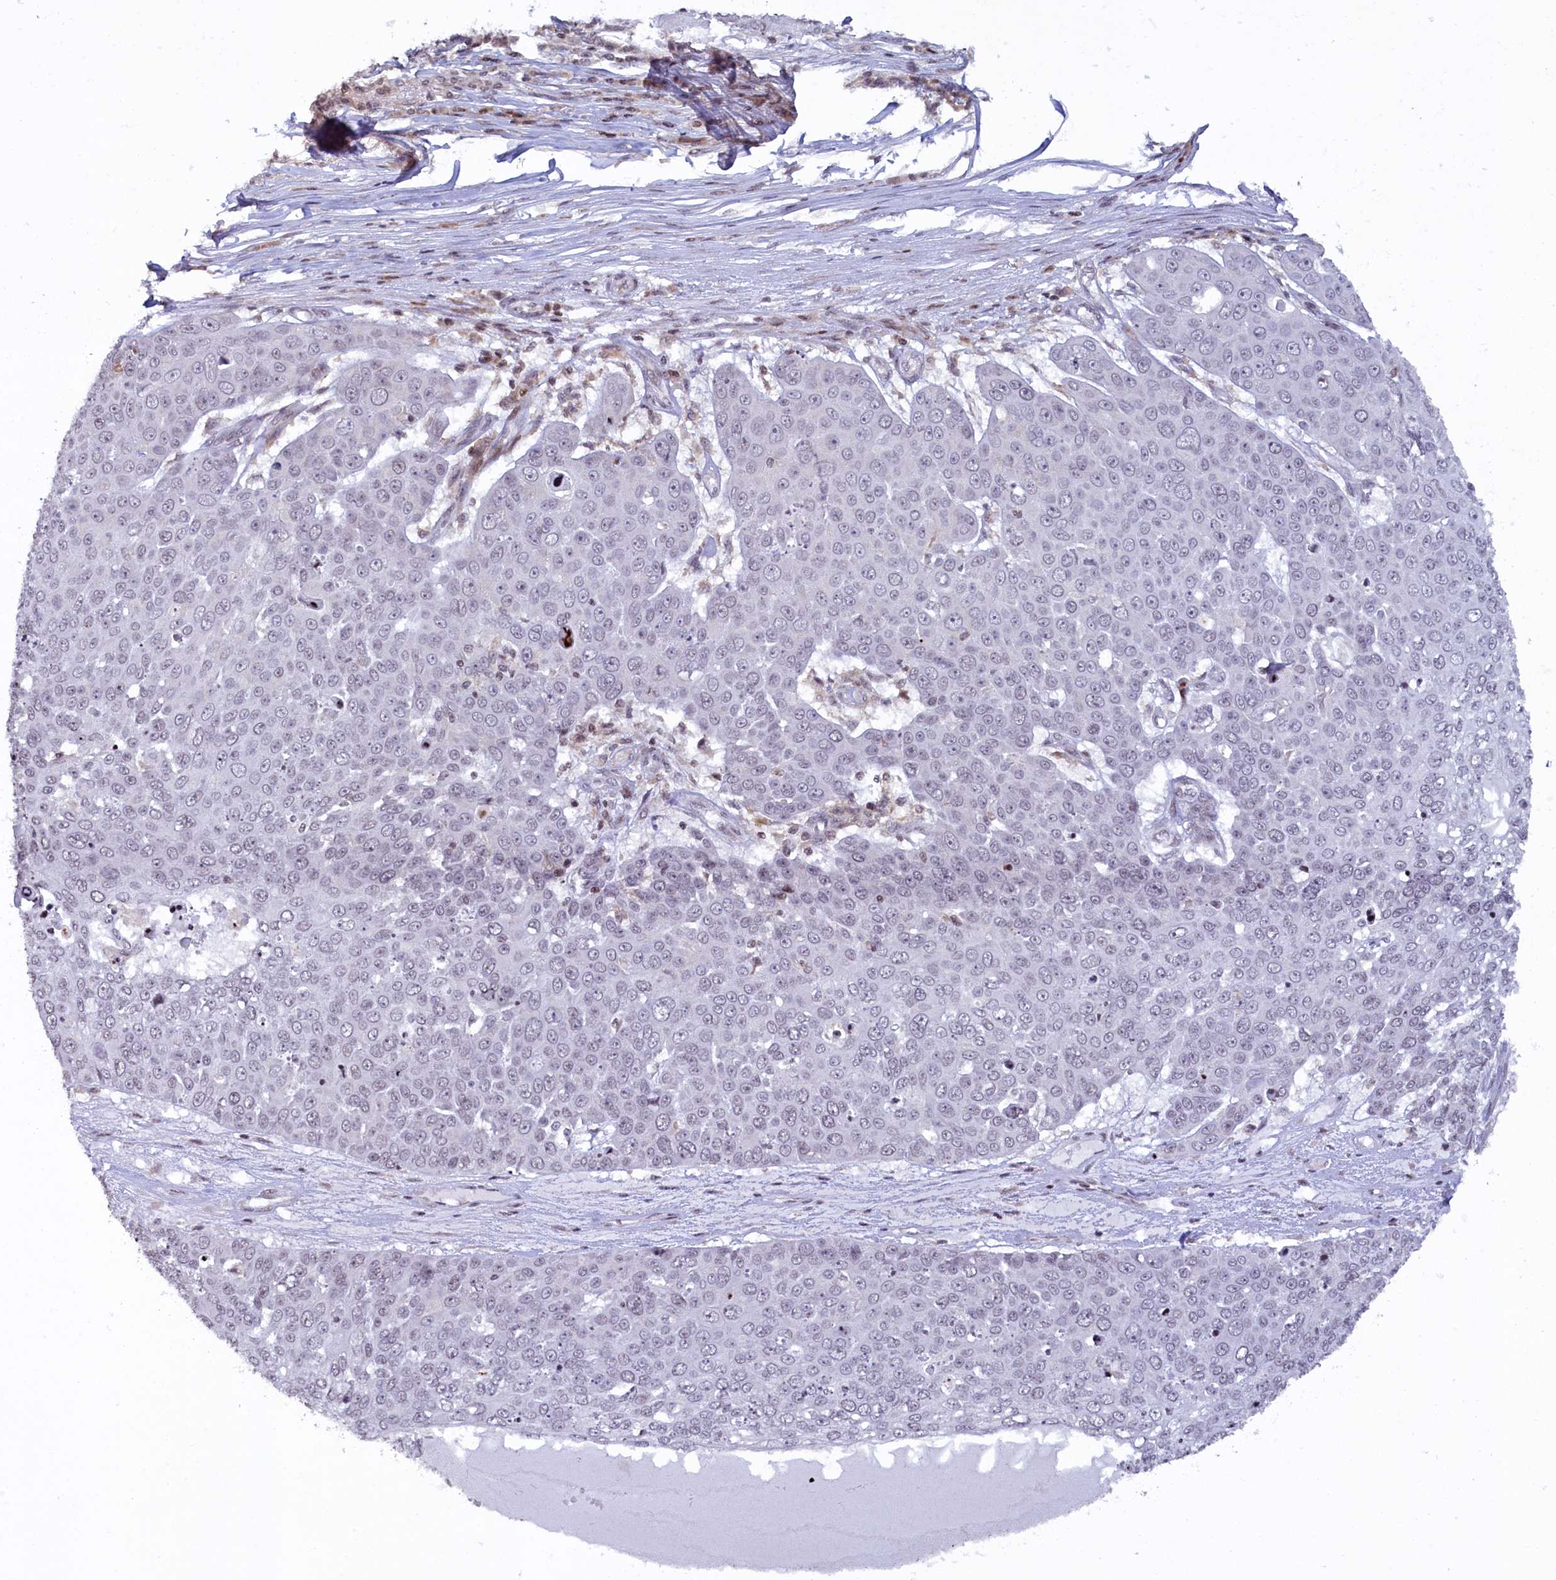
{"staining": {"intensity": "negative", "quantity": "none", "location": "none"}, "tissue": "skin cancer", "cell_type": "Tumor cells", "image_type": "cancer", "snomed": [{"axis": "morphology", "description": "Squamous cell carcinoma, NOS"}, {"axis": "topography", "description": "Skin"}], "caption": "There is no significant positivity in tumor cells of skin cancer (squamous cell carcinoma).", "gene": "FYB1", "patient": {"sex": "male", "age": 71}}